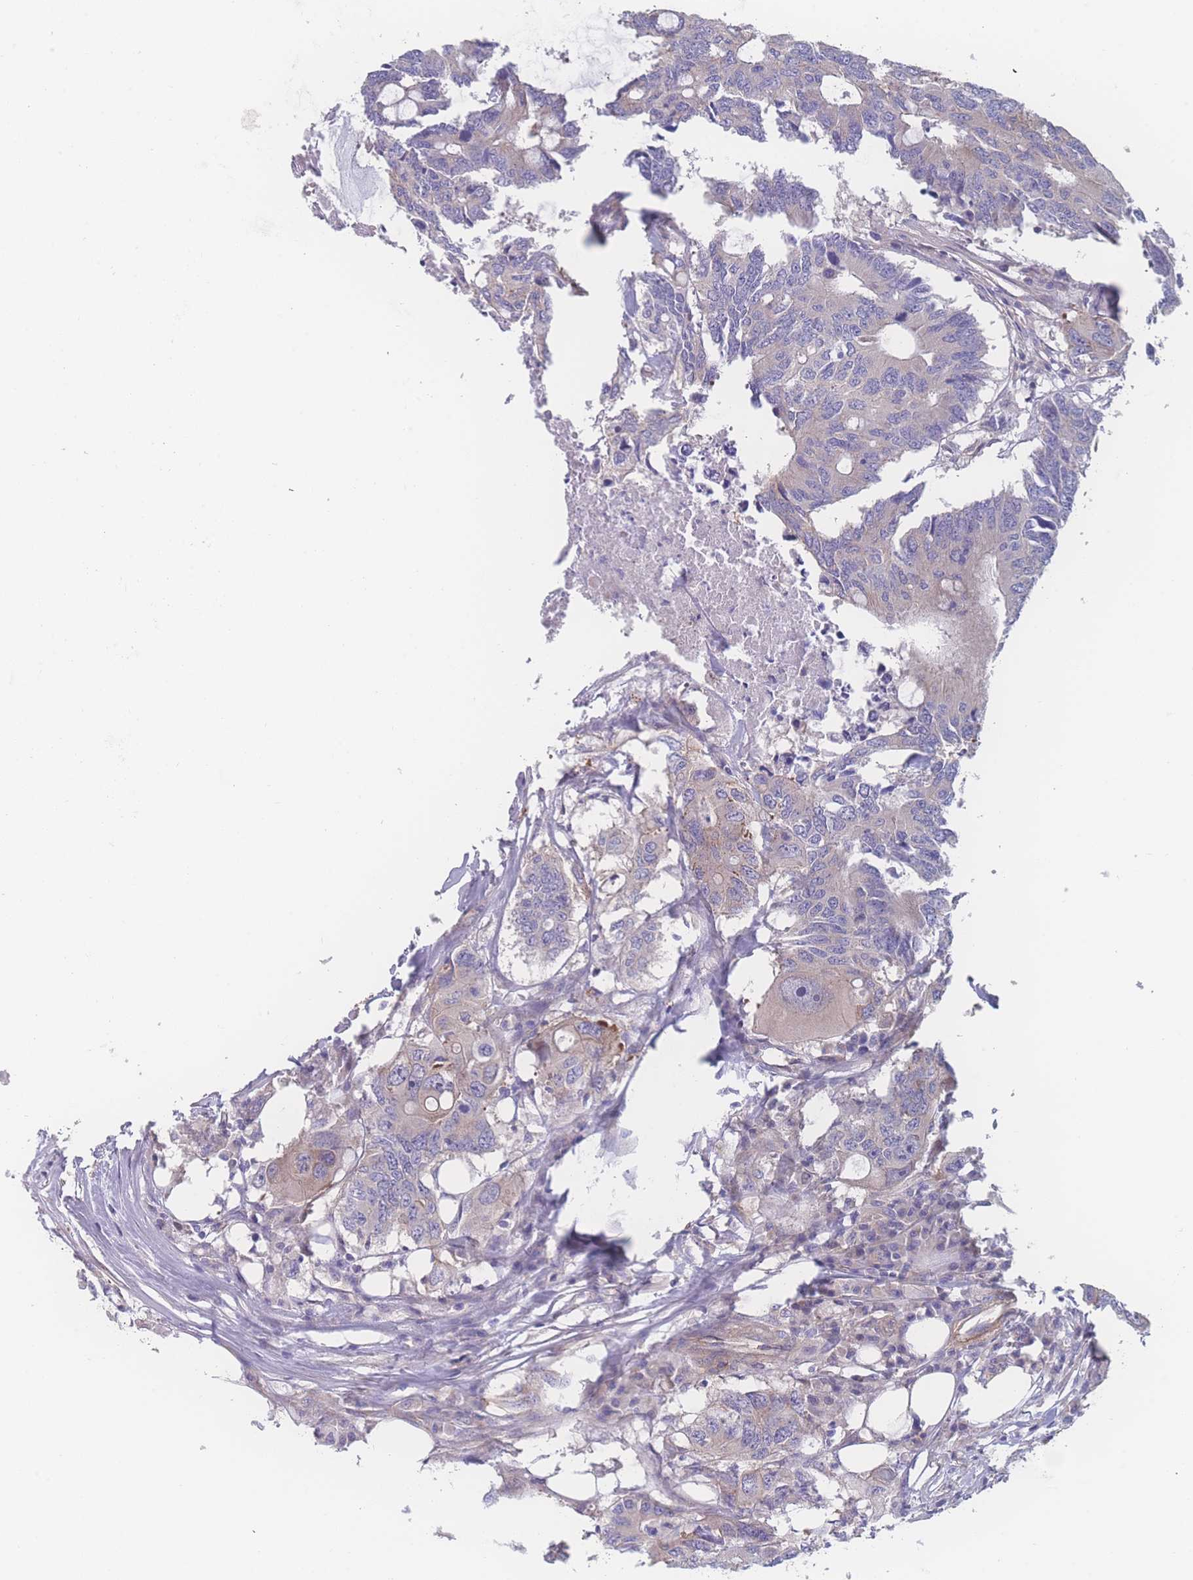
{"staining": {"intensity": "negative", "quantity": "none", "location": "none"}, "tissue": "colorectal cancer", "cell_type": "Tumor cells", "image_type": "cancer", "snomed": [{"axis": "morphology", "description": "Adenocarcinoma, NOS"}, {"axis": "topography", "description": "Colon"}], "caption": "The histopathology image shows no significant staining in tumor cells of adenocarcinoma (colorectal). (Stains: DAB (3,3'-diaminobenzidine) immunohistochemistry (IHC) with hematoxylin counter stain, Microscopy: brightfield microscopy at high magnification).", "gene": "CFAP97", "patient": {"sex": "male", "age": 71}}